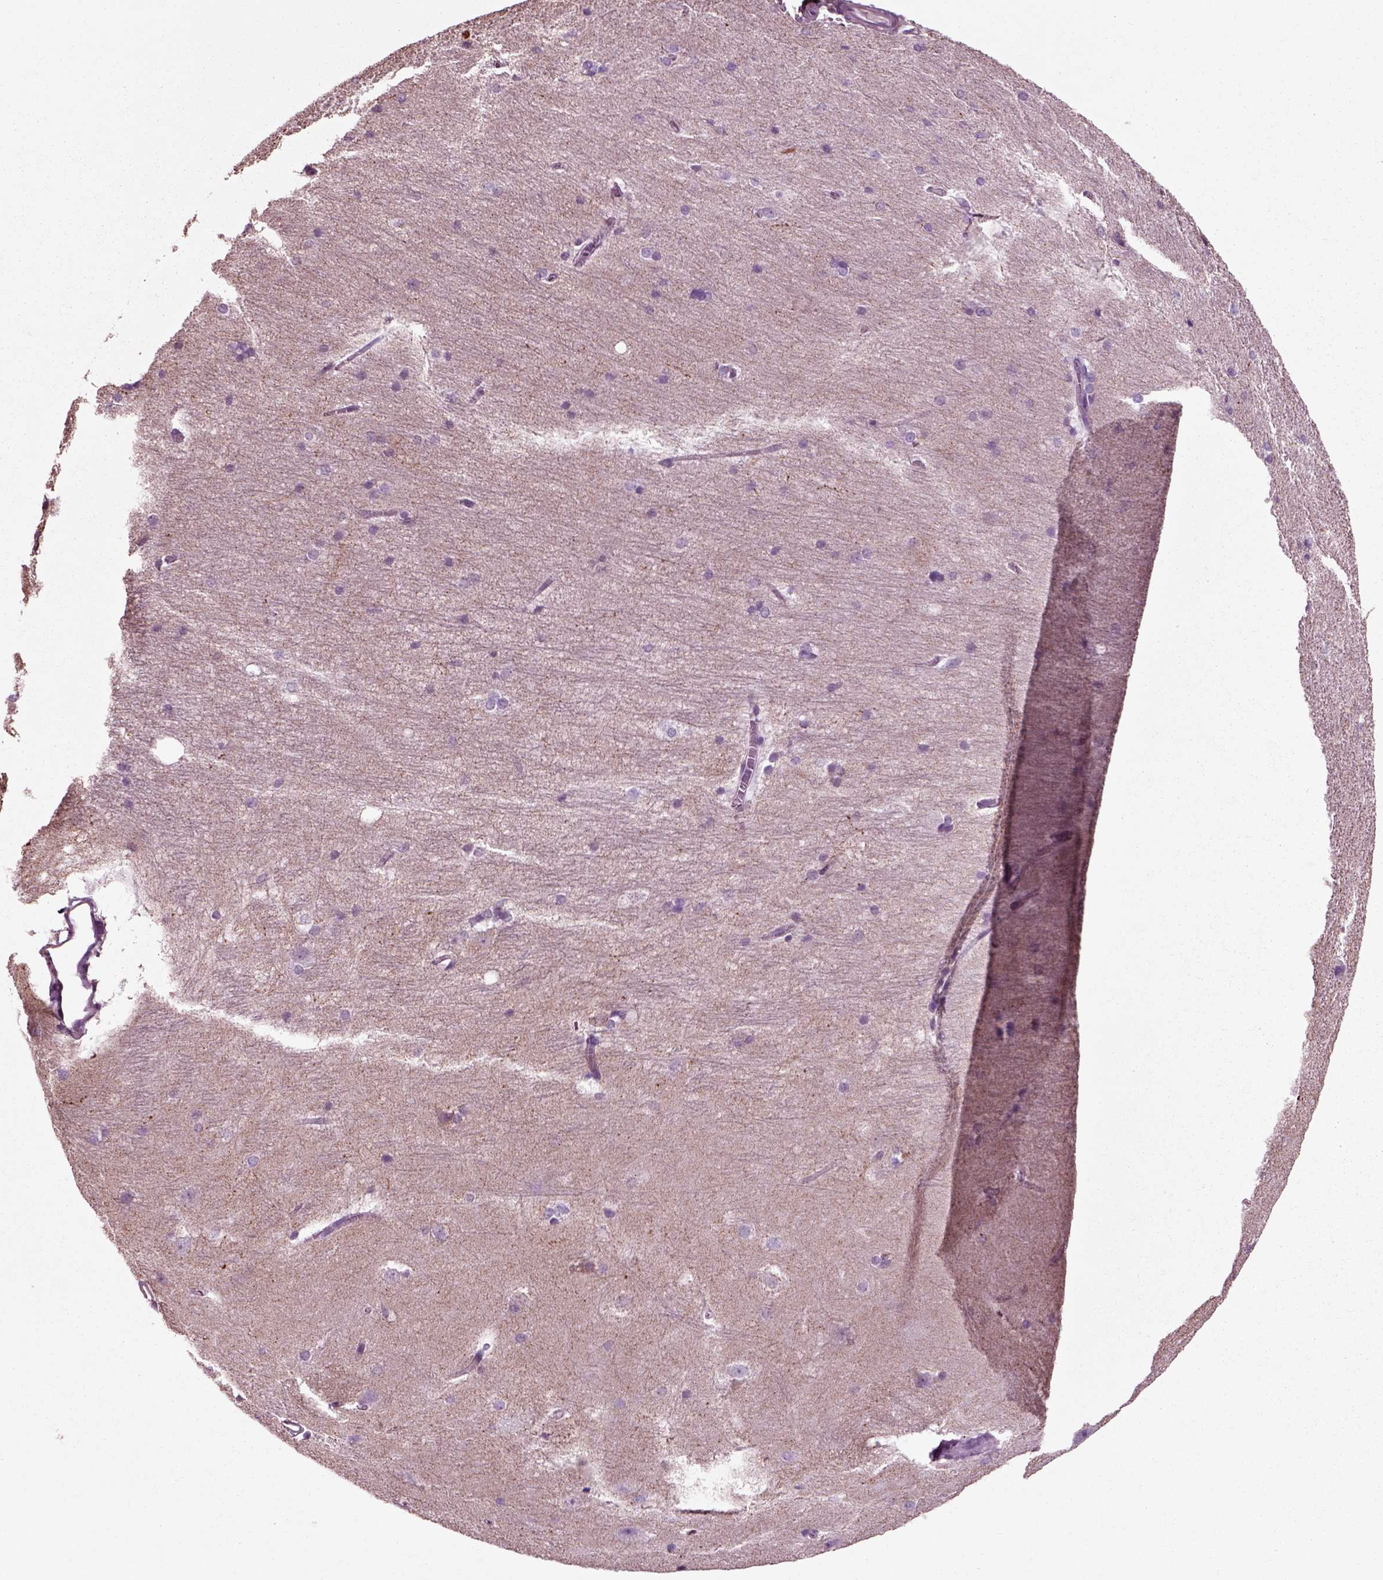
{"staining": {"intensity": "negative", "quantity": "none", "location": "none"}, "tissue": "hippocampus", "cell_type": "Glial cells", "image_type": "normal", "snomed": [{"axis": "morphology", "description": "Normal tissue, NOS"}, {"axis": "topography", "description": "Cerebral cortex"}, {"axis": "topography", "description": "Hippocampus"}], "caption": "The image exhibits no significant expression in glial cells of hippocampus.", "gene": "CHGB", "patient": {"sex": "female", "age": 19}}